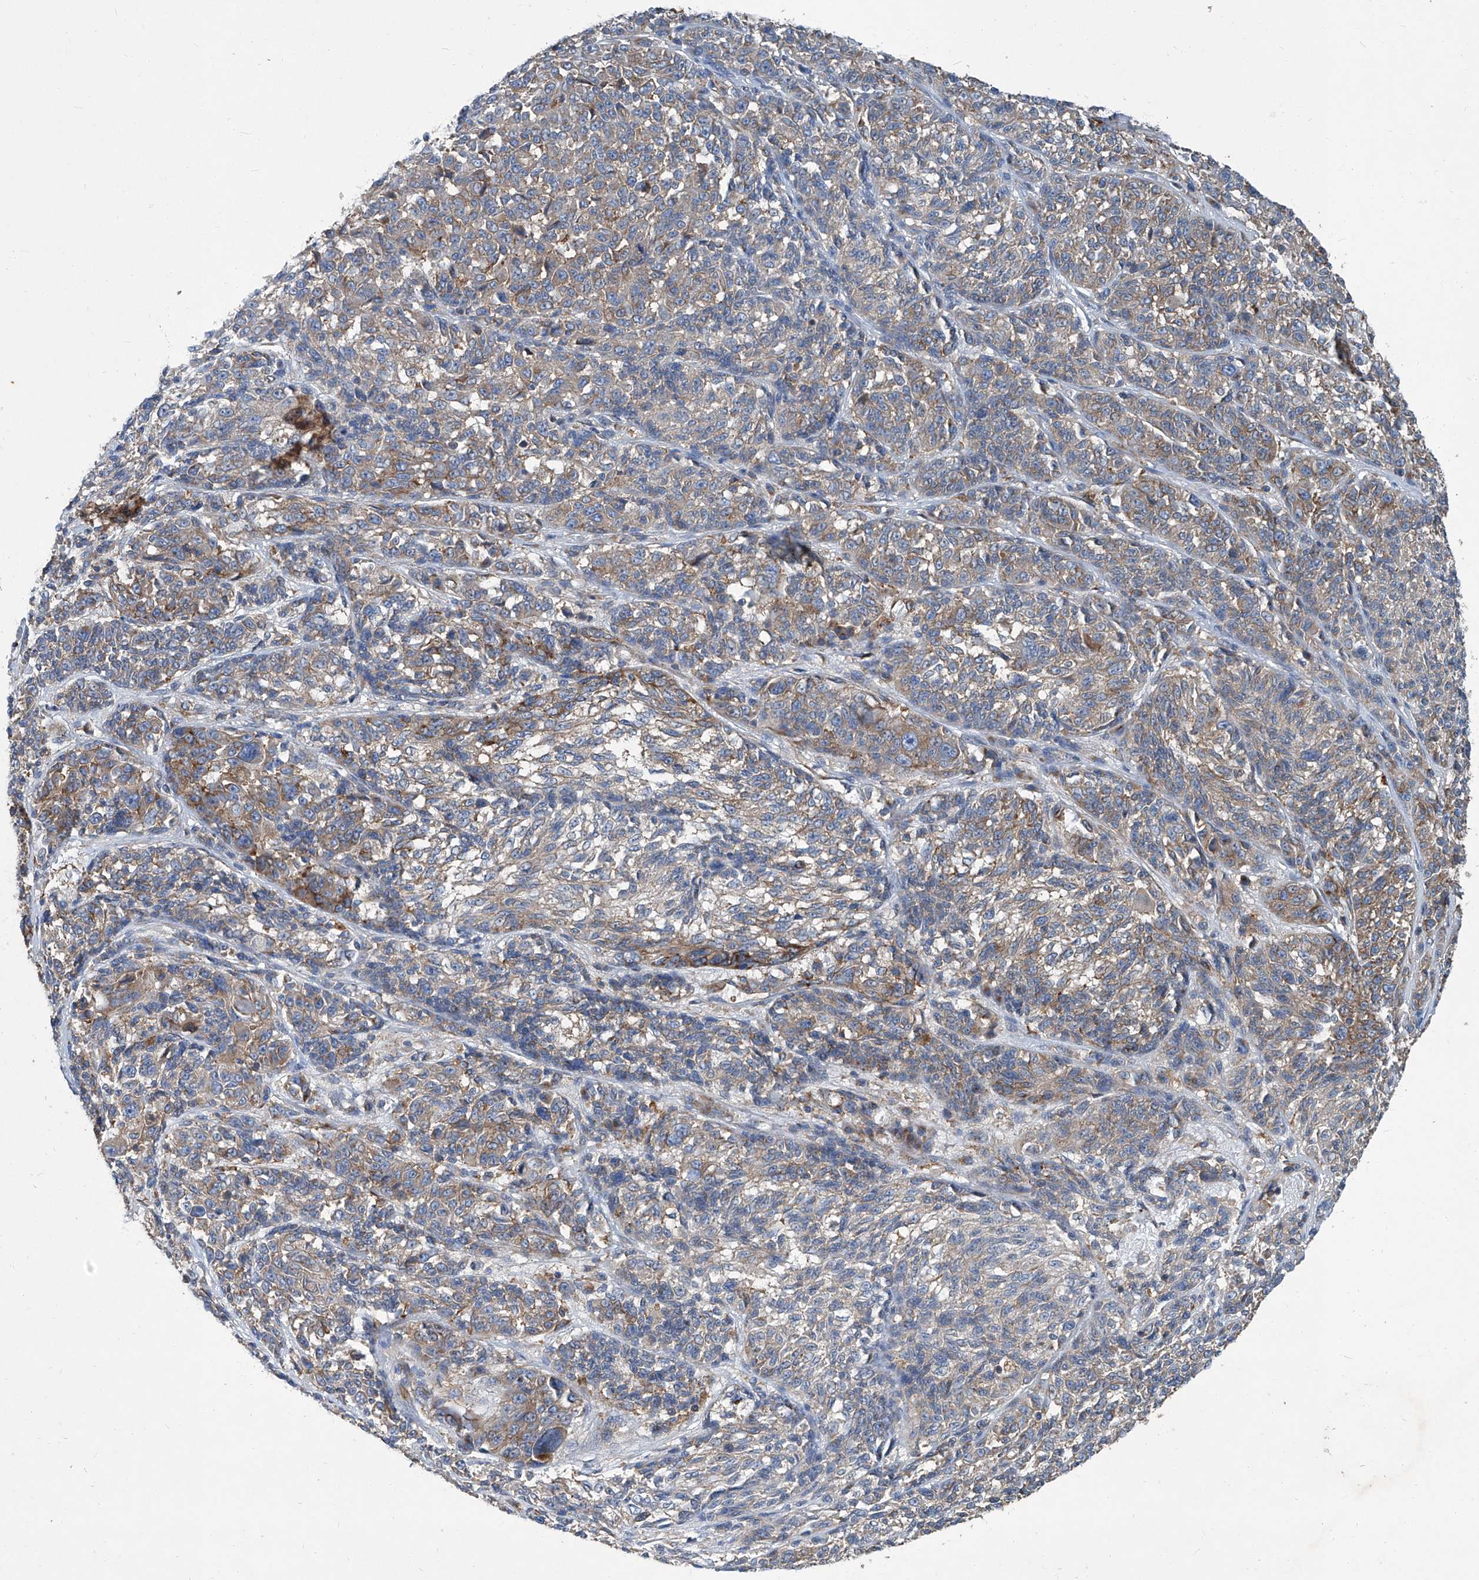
{"staining": {"intensity": "weak", "quantity": ">75%", "location": "cytoplasmic/membranous"}, "tissue": "melanoma", "cell_type": "Tumor cells", "image_type": "cancer", "snomed": [{"axis": "morphology", "description": "Malignant melanoma, NOS"}, {"axis": "topography", "description": "Skin"}], "caption": "Melanoma tissue reveals weak cytoplasmic/membranous staining in about >75% of tumor cells", "gene": "PIGH", "patient": {"sex": "male", "age": 53}}